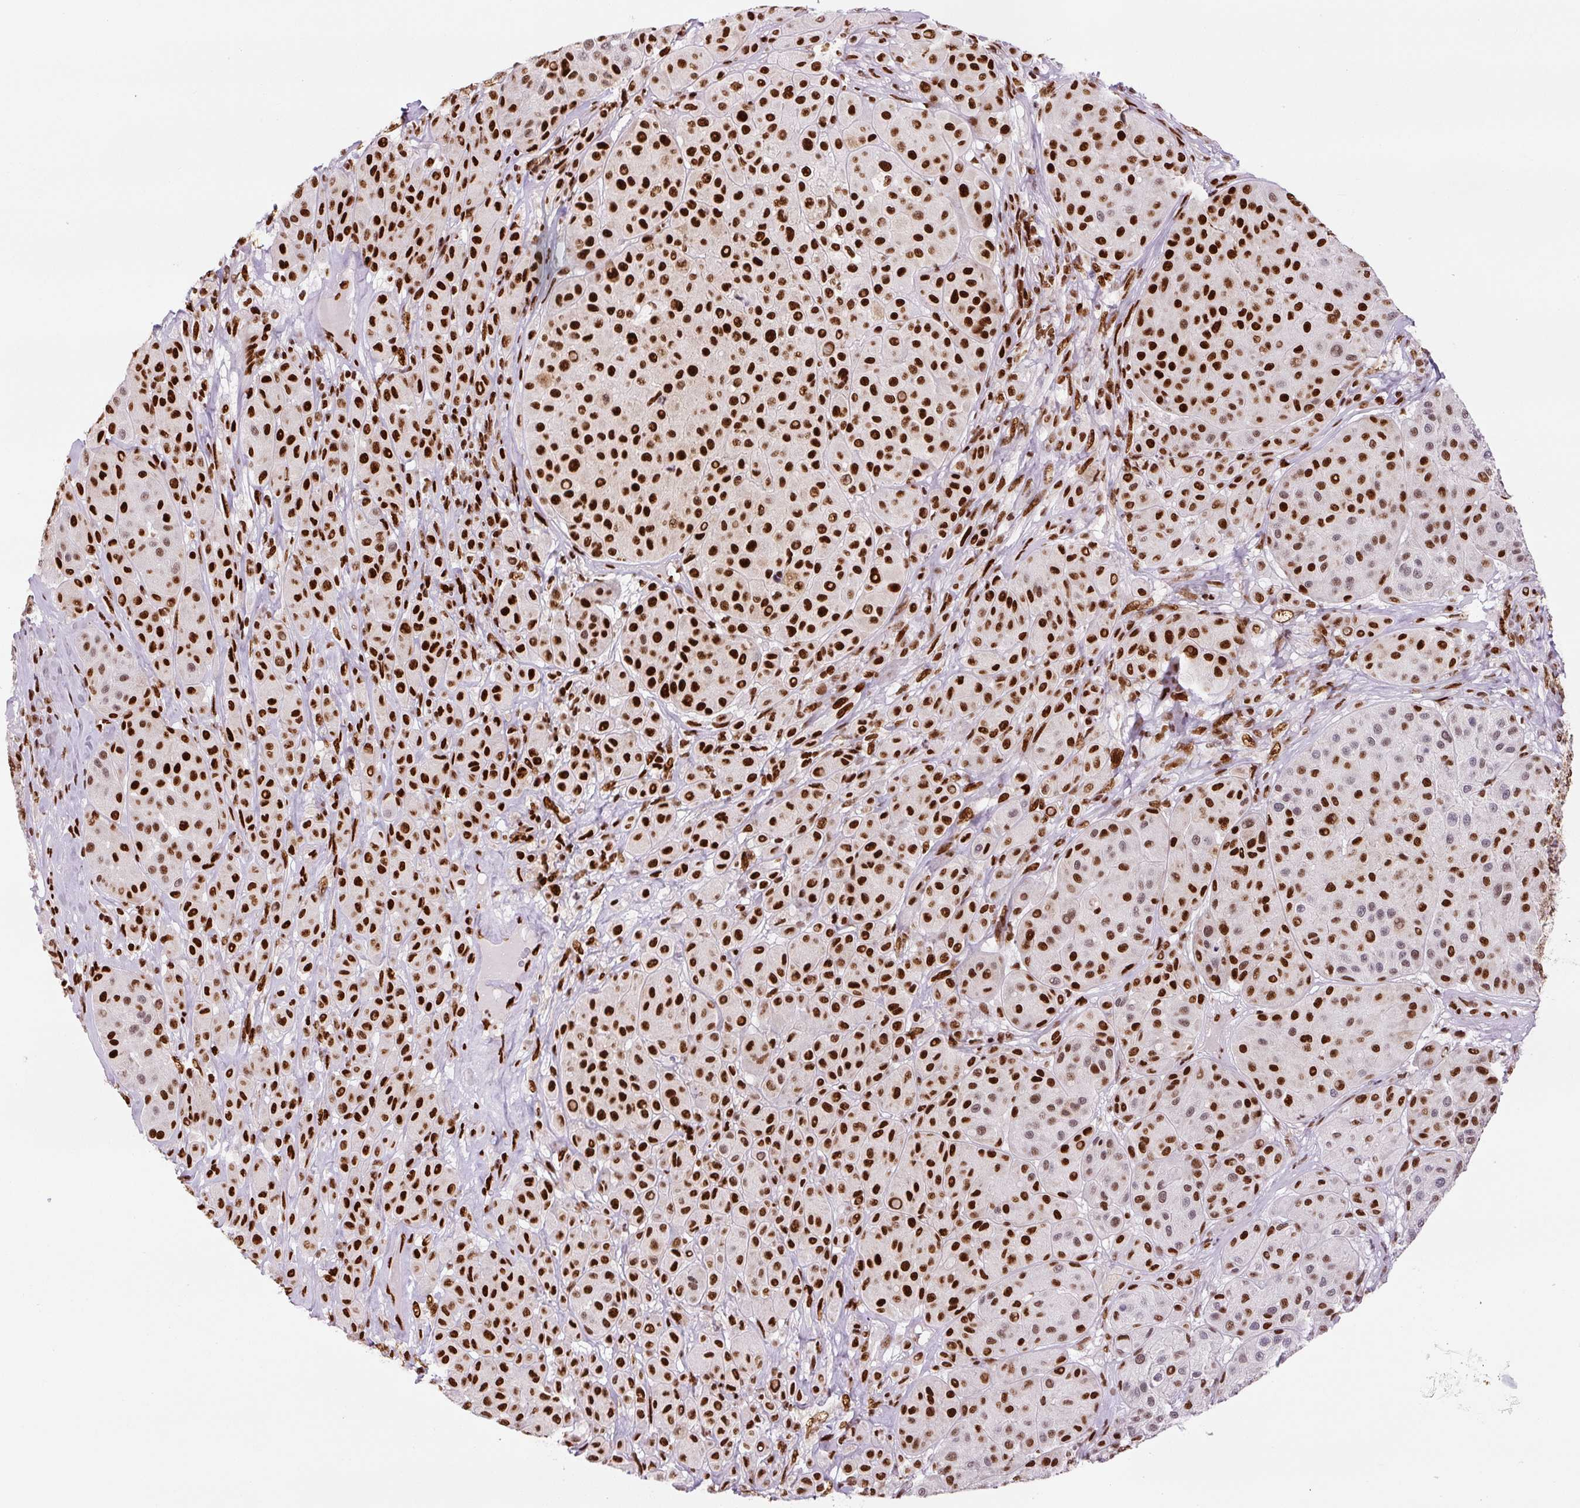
{"staining": {"intensity": "strong", "quantity": ">75%", "location": "nuclear"}, "tissue": "melanoma", "cell_type": "Tumor cells", "image_type": "cancer", "snomed": [{"axis": "morphology", "description": "Malignant melanoma, Metastatic site"}, {"axis": "topography", "description": "Smooth muscle"}], "caption": "DAB (3,3'-diaminobenzidine) immunohistochemical staining of malignant melanoma (metastatic site) demonstrates strong nuclear protein positivity in approximately >75% of tumor cells. (Stains: DAB (3,3'-diaminobenzidine) in brown, nuclei in blue, Microscopy: brightfield microscopy at high magnification).", "gene": "FUS", "patient": {"sex": "male", "age": 41}}